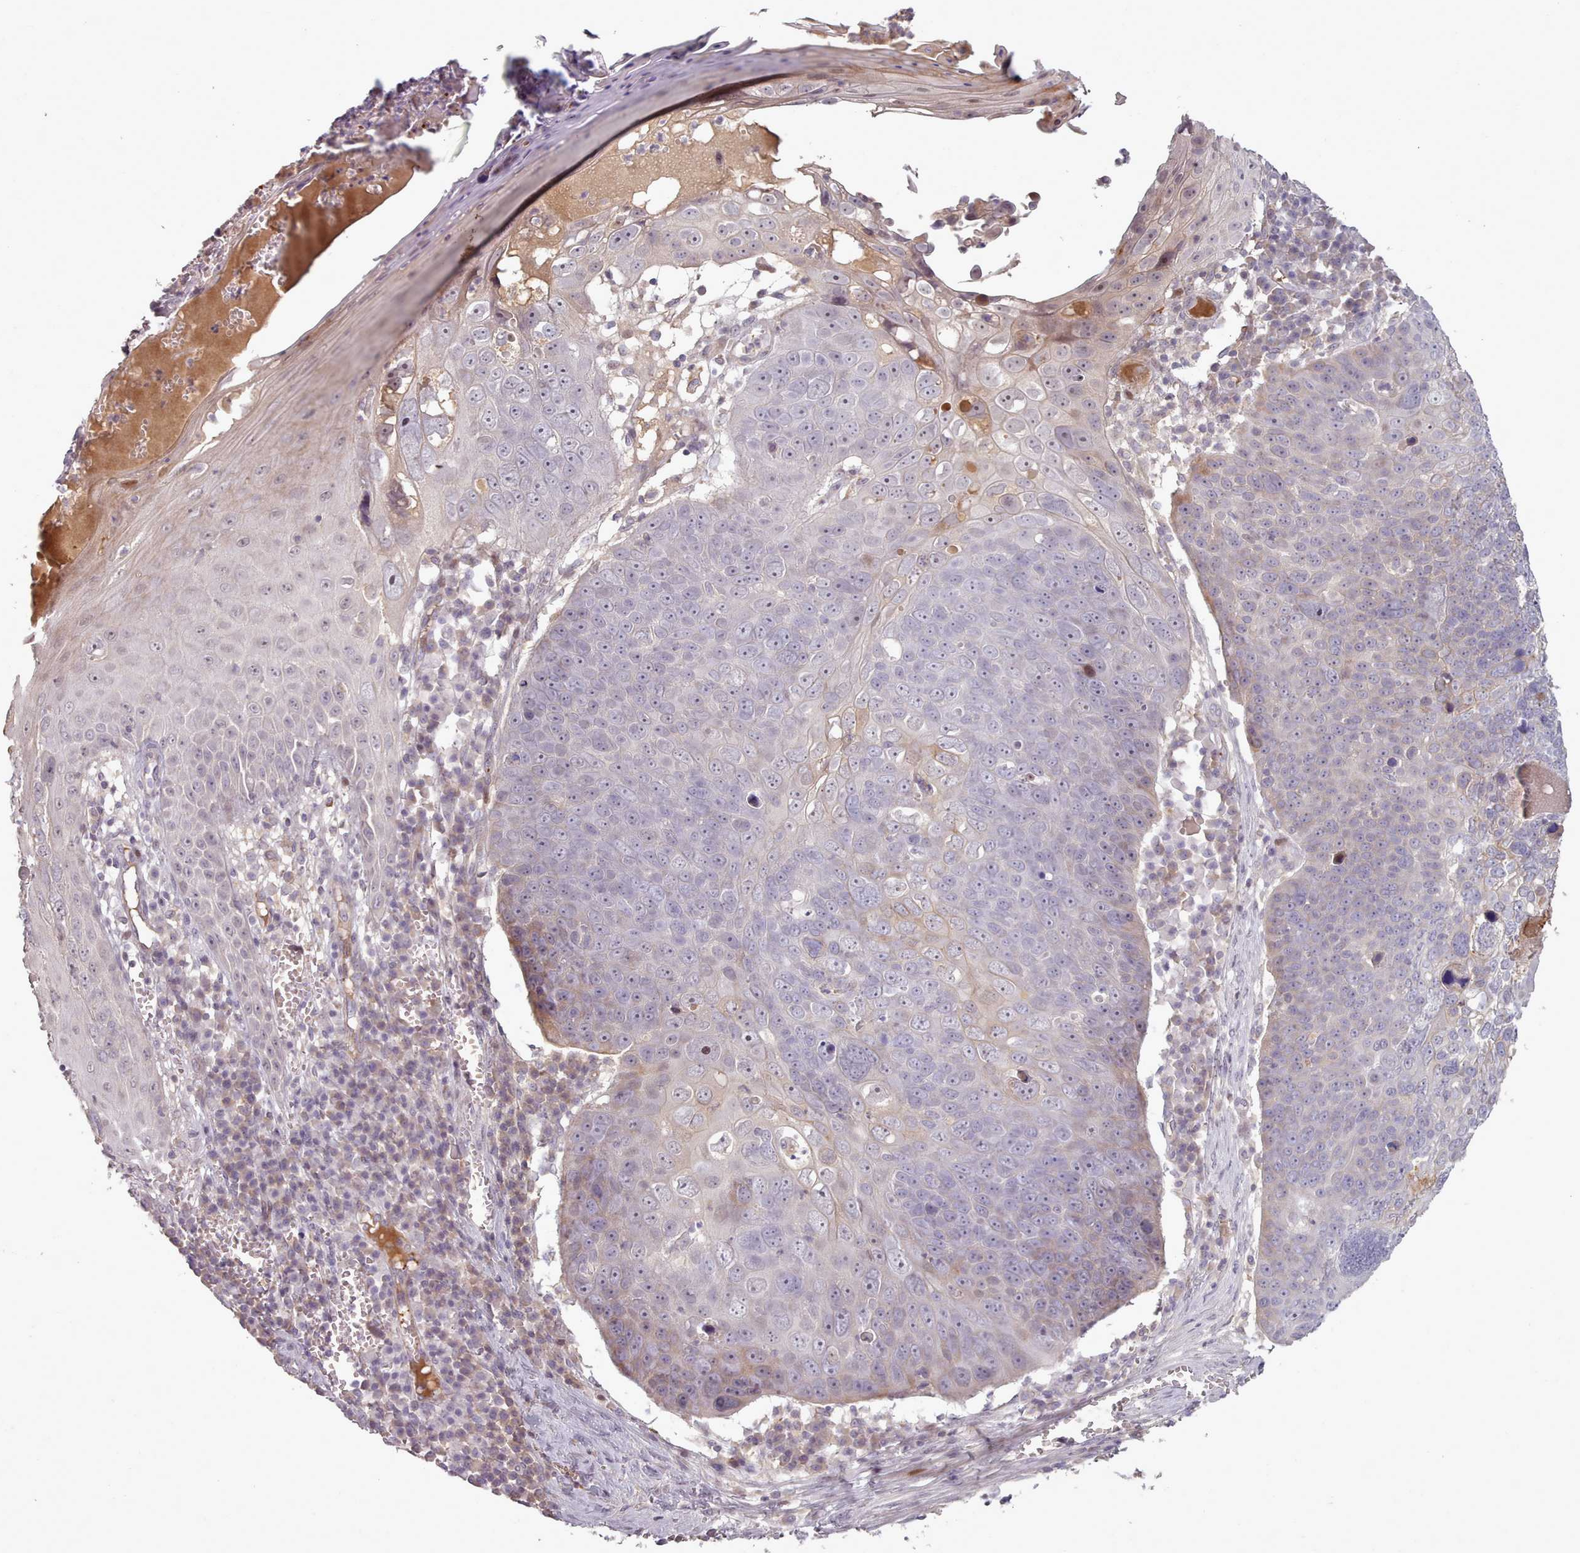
{"staining": {"intensity": "negative", "quantity": "none", "location": "none"}, "tissue": "skin cancer", "cell_type": "Tumor cells", "image_type": "cancer", "snomed": [{"axis": "morphology", "description": "Squamous cell carcinoma, NOS"}, {"axis": "topography", "description": "Skin"}], "caption": "A photomicrograph of human skin cancer is negative for staining in tumor cells.", "gene": "LEFTY2", "patient": {"sex": "male", "age": 71}}